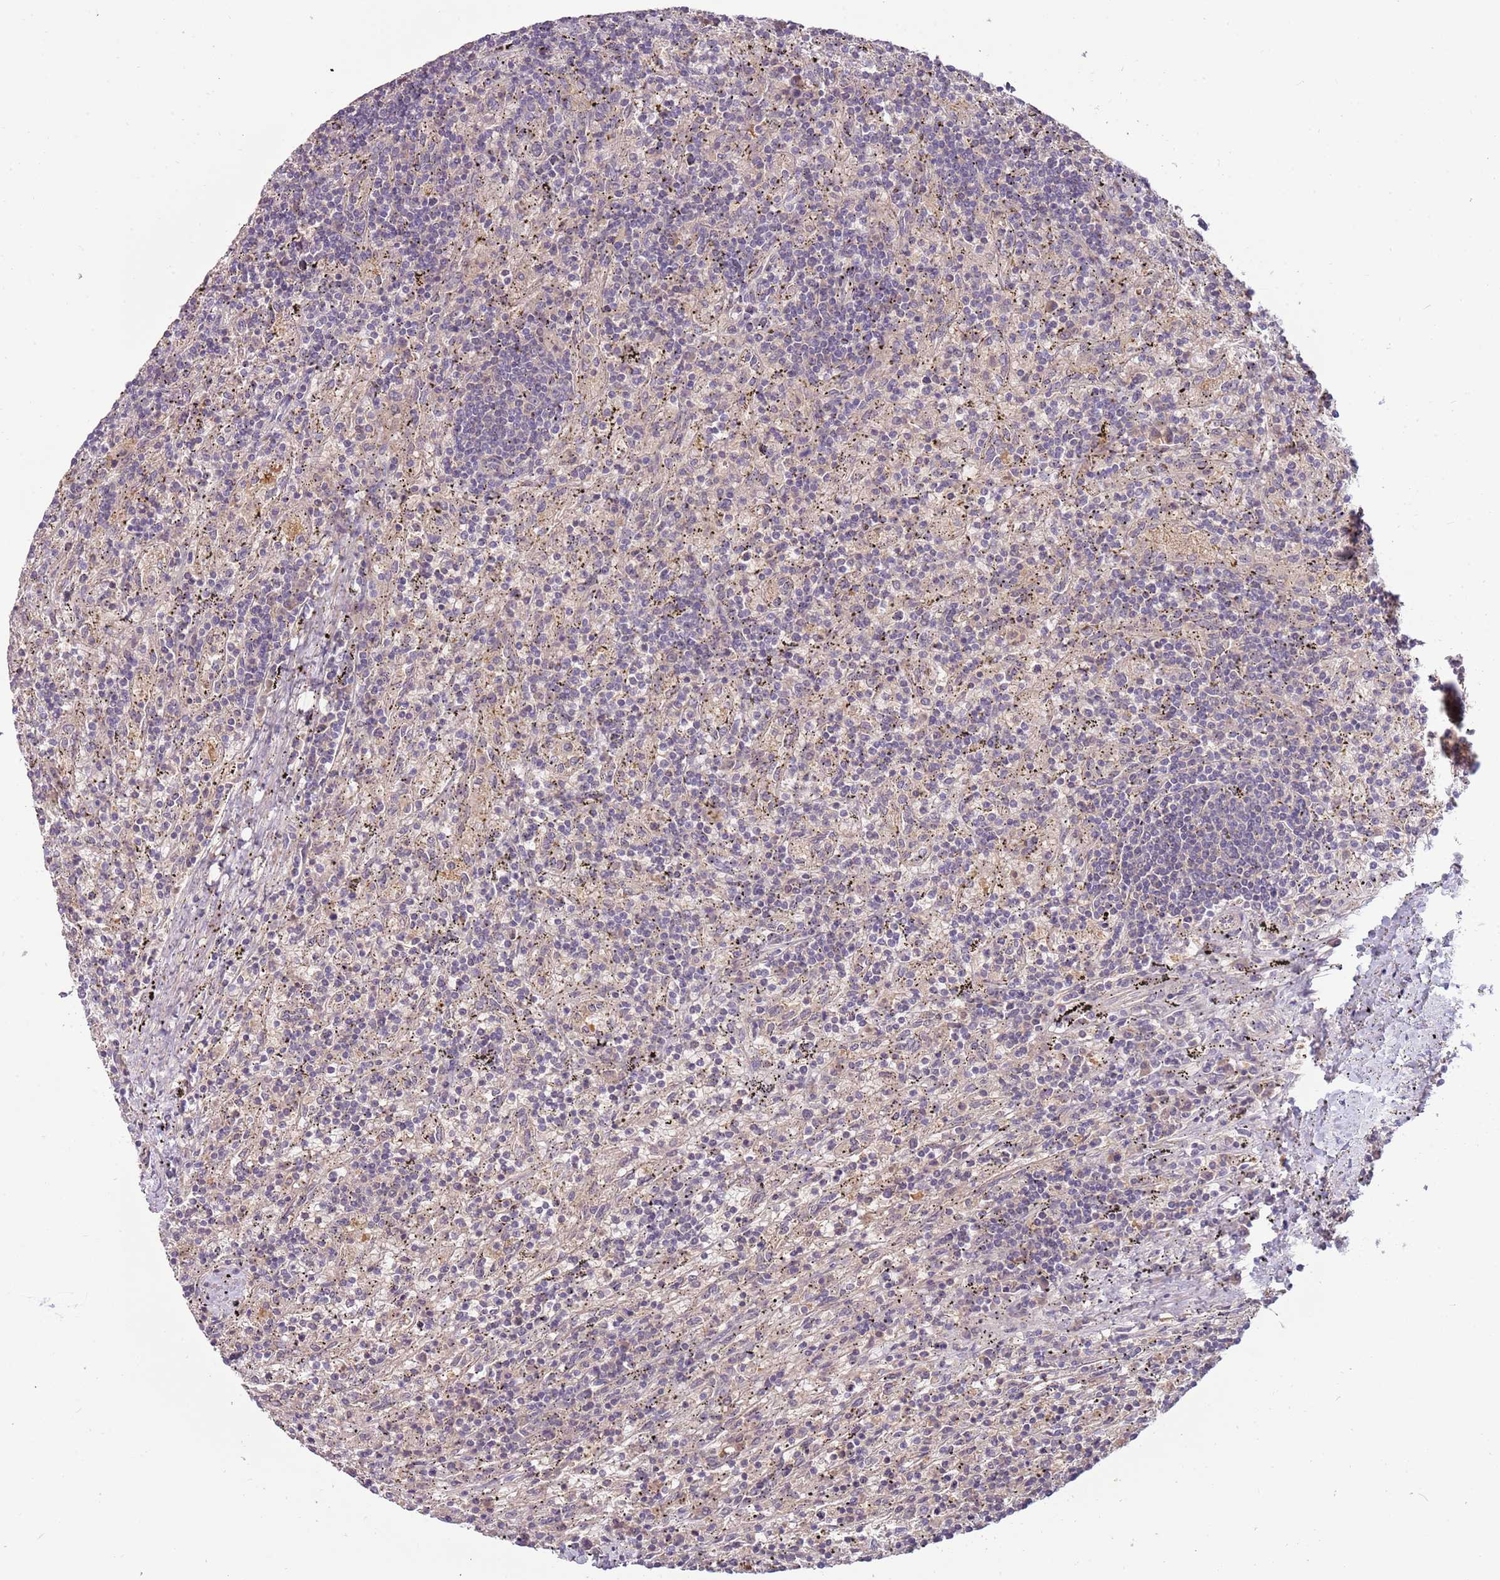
{"staining": {"intensity": "negative", "quantity": "none", "location": "none"}, "tissue": "lymphoma", "cell_type": "Tumor cells", "image_type": "cancer", "snomed": [{"axis": "morphology", "description": "Malignant lymphoma, non-Hodgkin's type, Low grade"}, {"axis": "topography", "description": "Spleen"}], "caption": "DAB immunohistochemical staining of low-grade malignant lymphoma, non-Hodgkin's type exhibits no significant expression in tumor cells.", "gene": "ARHGAP5", "patient": {"sex": "male", "age": 76}}